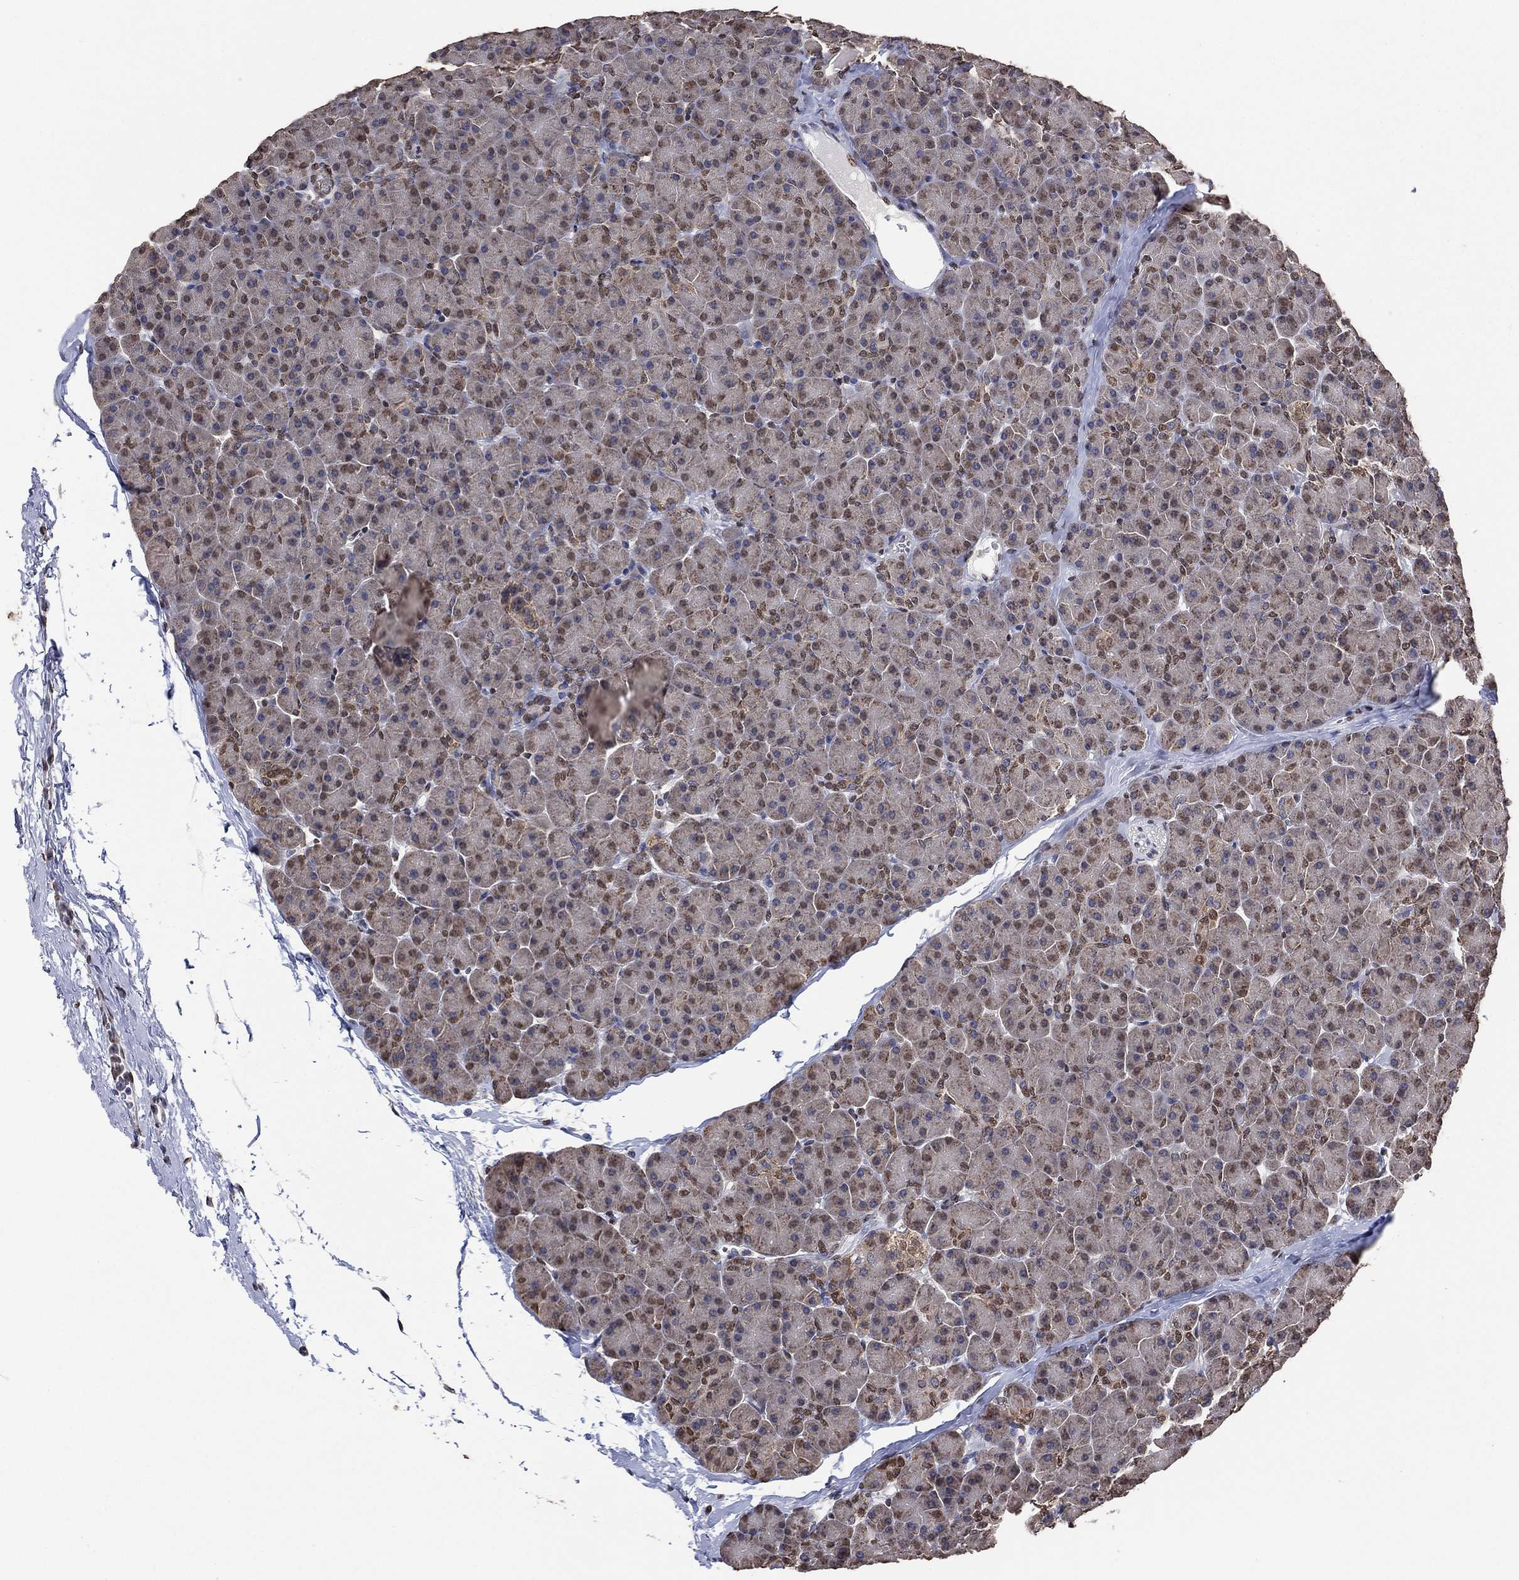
{"staining": {"intensity": "moderate", "quantity": "<25%", "location": "nuclear"}, "tissue": "pancreas", "cell_type": "Exocrine glandular cells", "image_type": "normal", "snomed": [{"axis": "morphology", "description": "Normal tissue, NOS"}, {"axis": "topography", "description": "Pancreas"}], "caption": "Immunohistochemical staining of normal human pancreas reveals moderate nuclear protein expression in about <25% of exocrine glandular cells. (DAB (3,3'-diaminobenzidine) IHC with brightfield microscopy, high magnification).", "gene": "ALDH7A1", "patient": {"sex": "female", "age": 44}}